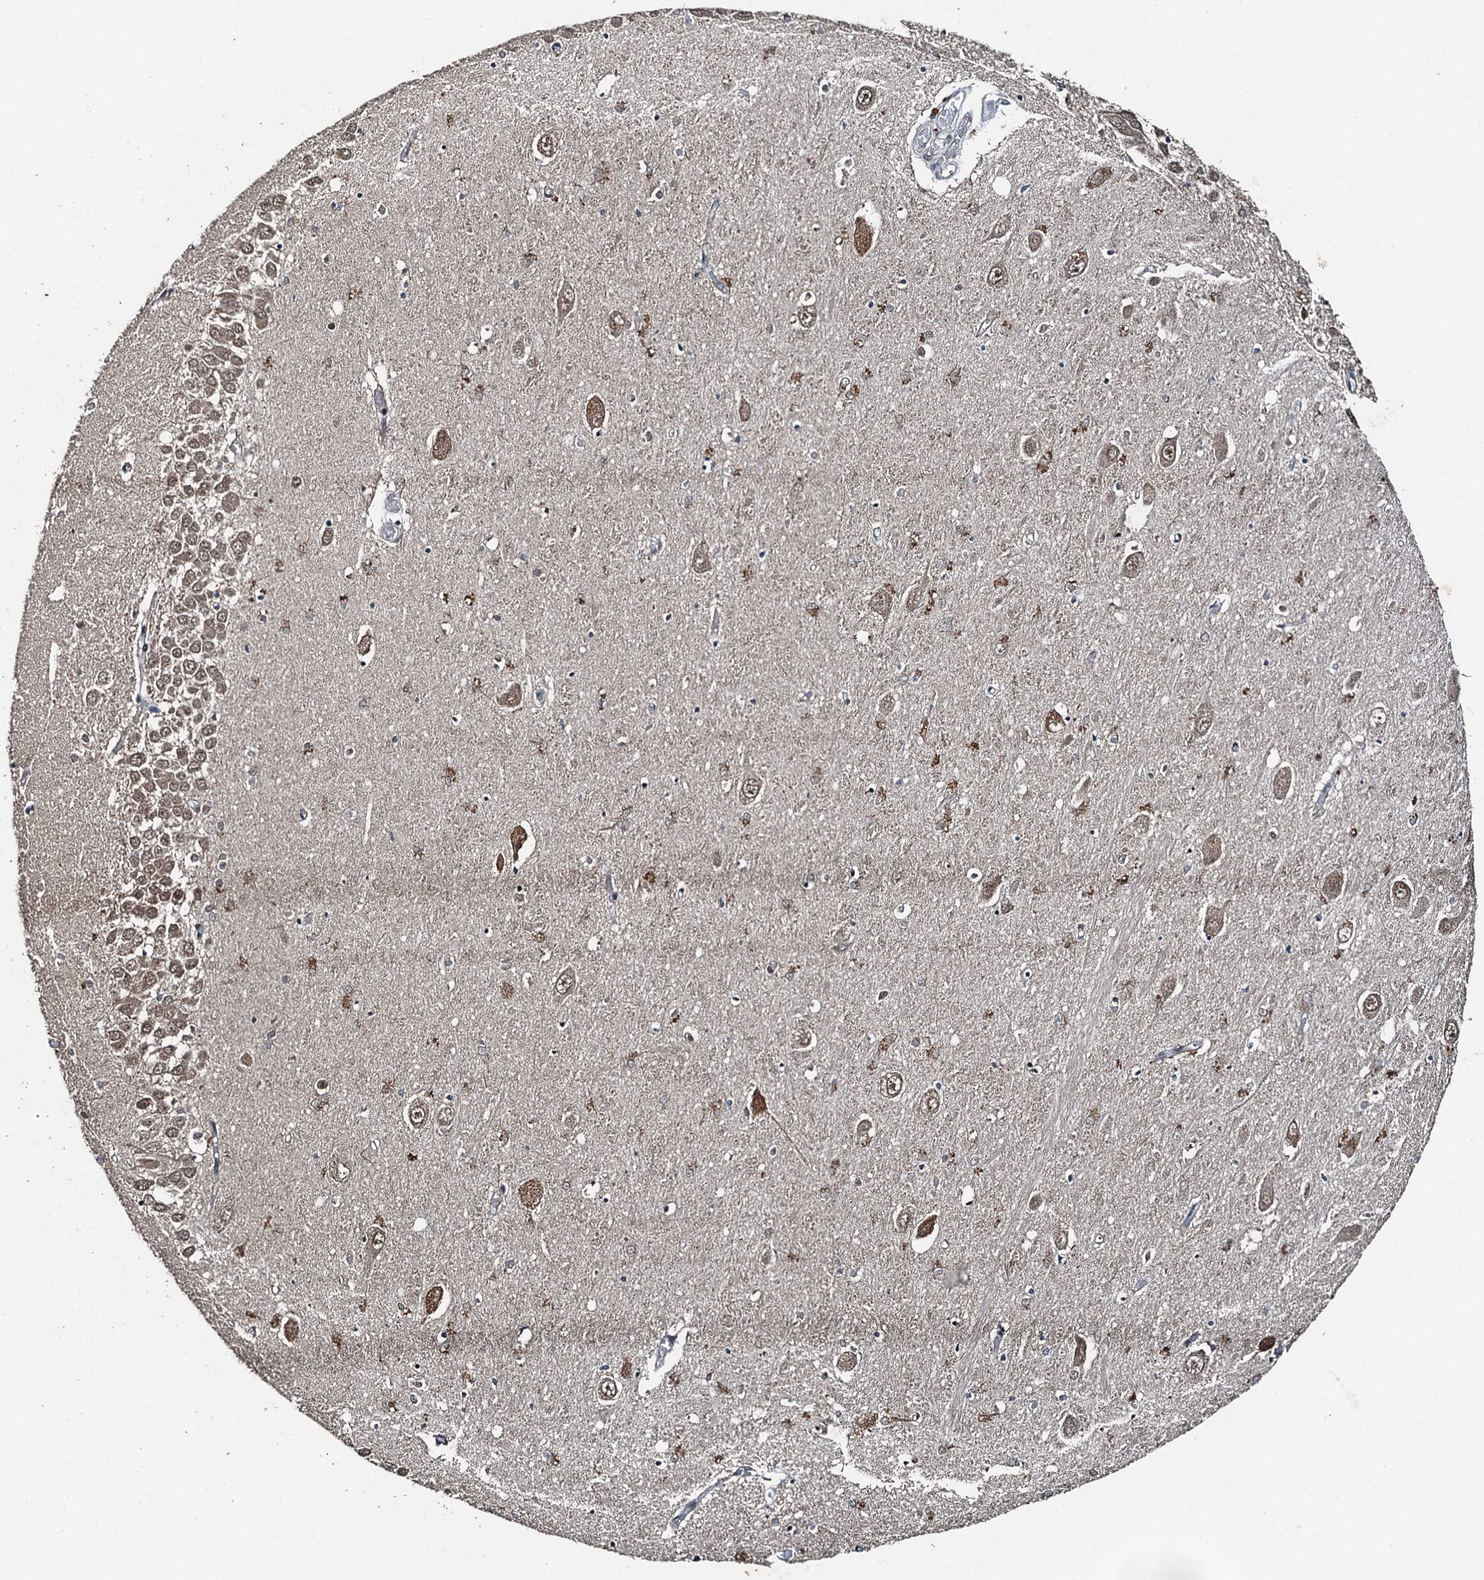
{"staining": {"intensity": "moderate", "quantity": "<25%", "location": "cytoplasmic/membranous"}, "tissue": "hippocampus", "cell_type": "Glial cells", "image_type": "normal", "snomed": [{"axis": "morphology", "description": "Normal tissue, NOS"}, {"axis": "topography", "description": "Hippocampus"}], "caption": "A photomicrograph of hippocampus stained for a protein reveals moderate cytoplasmic/membranous brown staining in glial cells. (brown staining indicates protein expression, while blue staining denotes nuclei).", "gene": "UBXN6", "patient": {"sex": "male", "age": 70}}